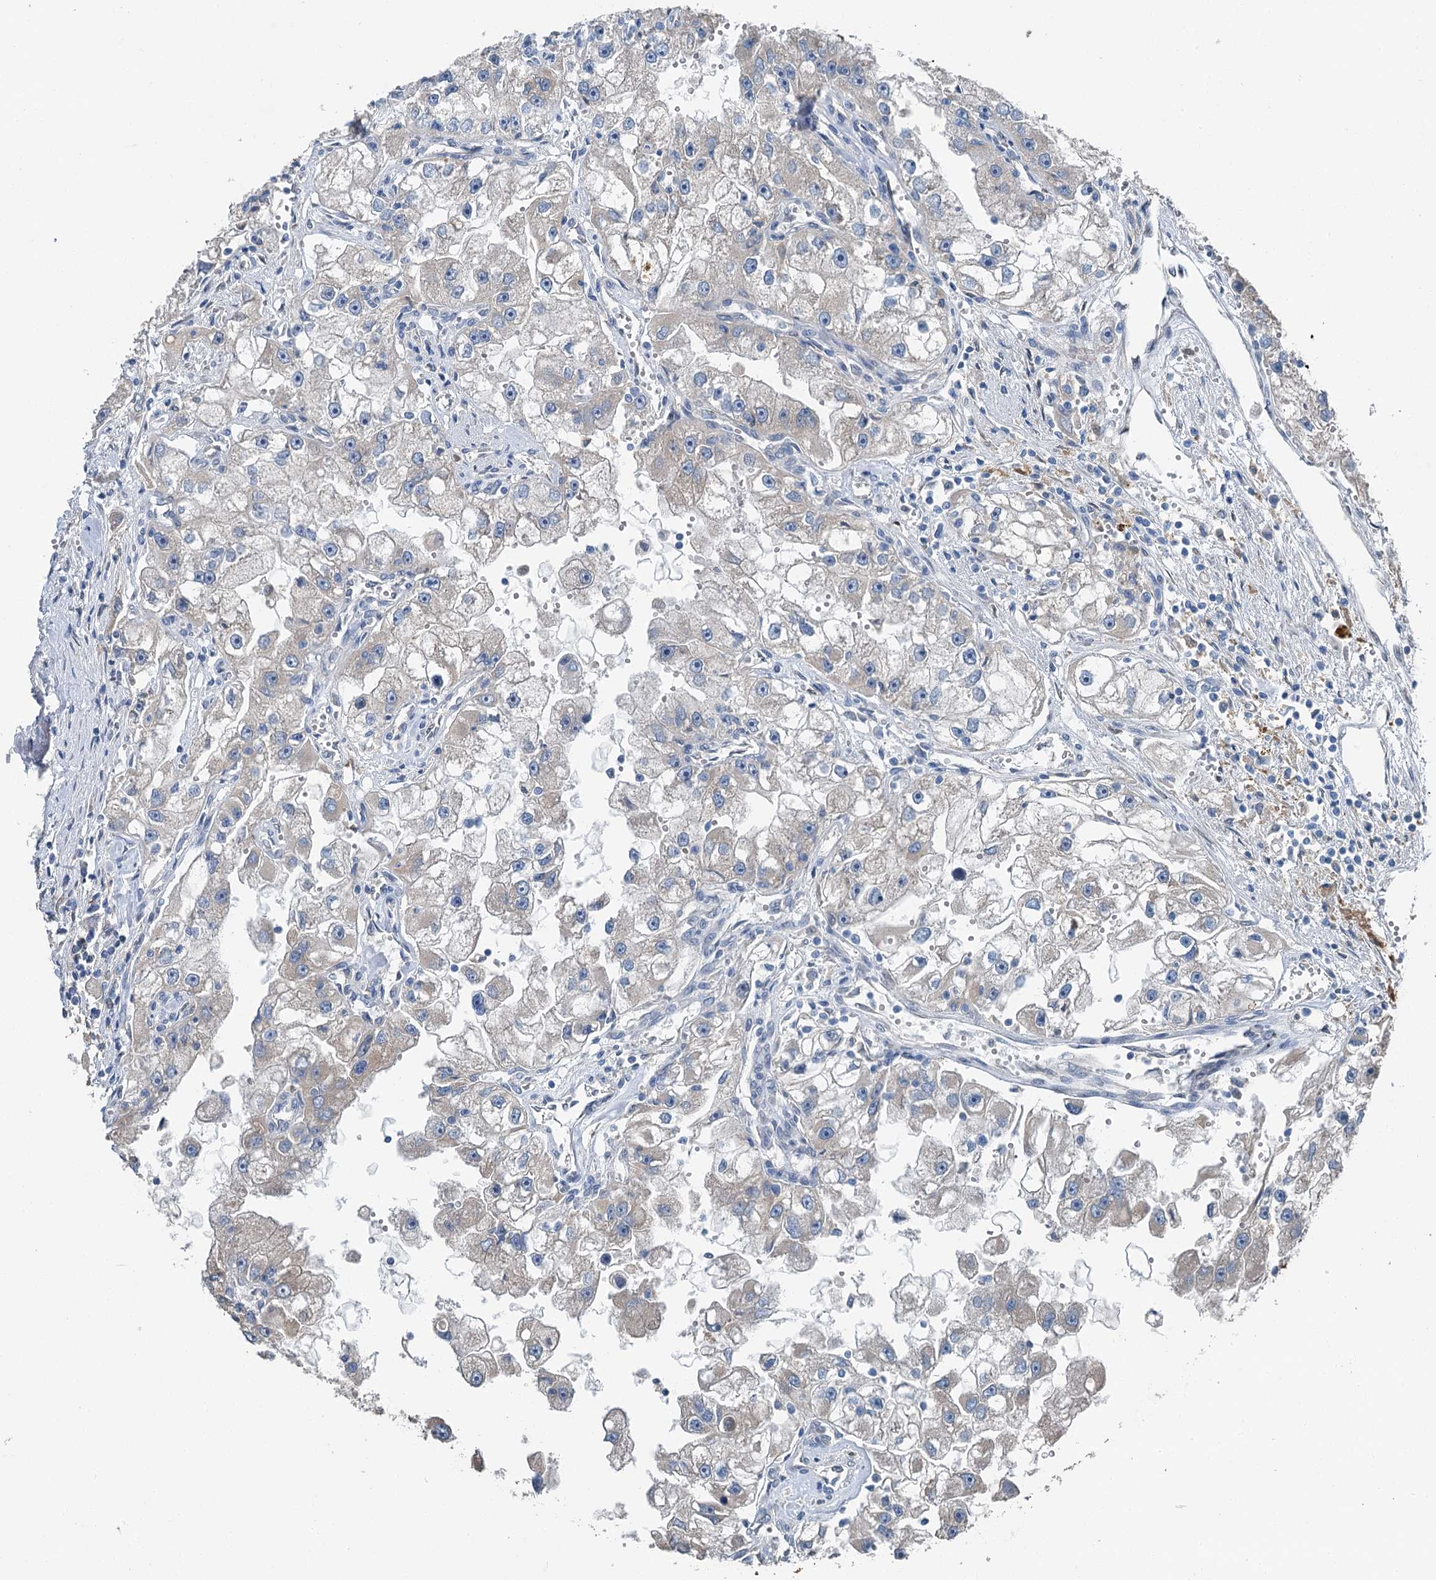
{"staining": {"intensity": "weak", "quantity": "<25%", "location": "cytoplasmic/membranous"}, "tissue": "renal cancer", "cell_type": "Tumor cells", "image_type": "cancer", "snomed": [{"axis": "morphology", "description": "Adenocarcinoma, NOS"}, {"axis": "topography", "description": "Kidney"}], "caption": "Human renal cancer (adenocarcinoma) stained for a protein using IHC displays no staining in tumor cells.", "gene": "C6orf120", "patient": {"sex": "male", "age": 63}}